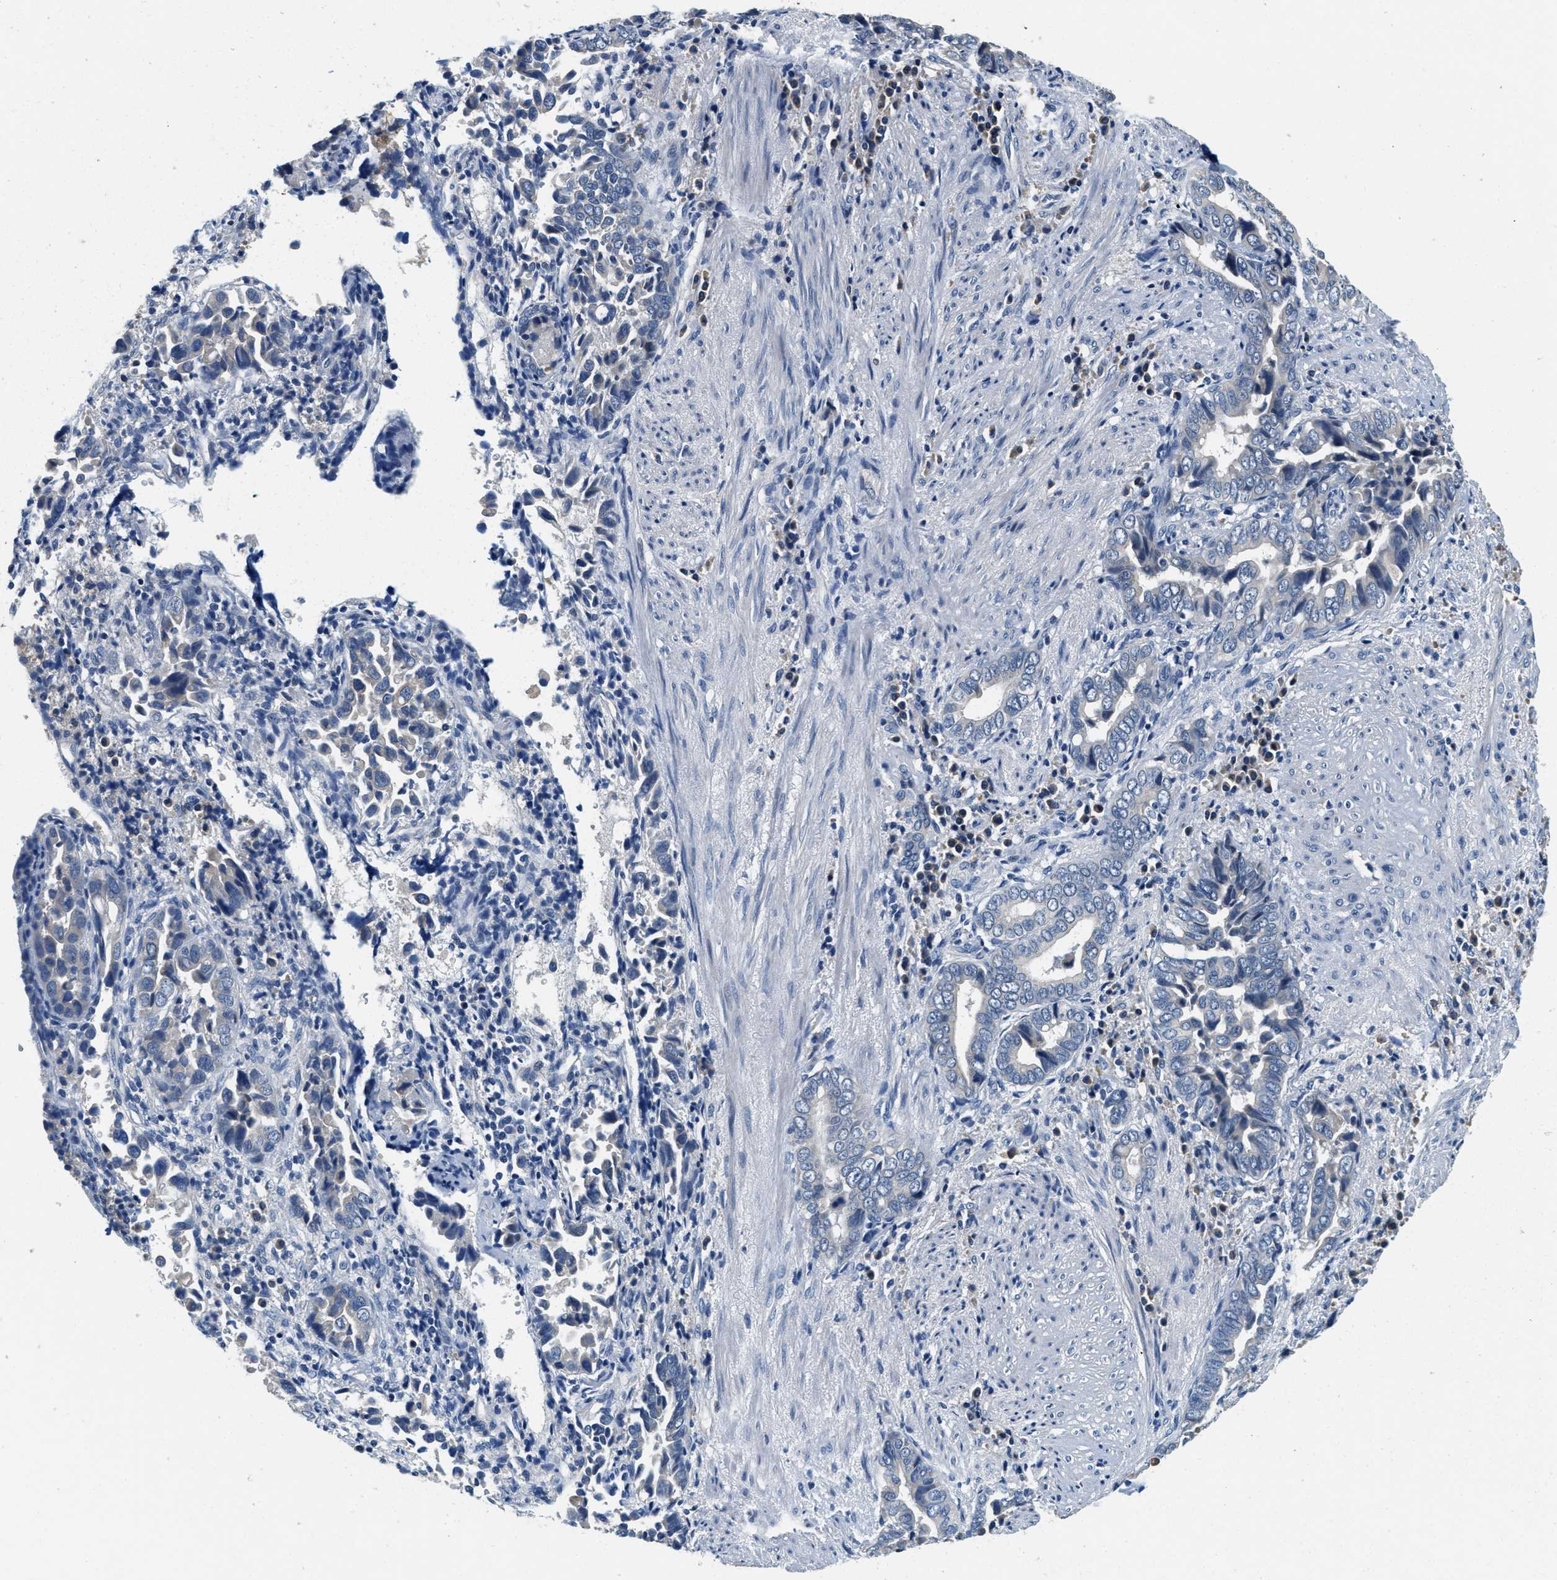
{"staining": {"intensity": "negative", "quantity": "none", "location": "none"}, "tissue": "liver cancer", "cell_type": "Tumor cells", "image_type": "cancer", "snomed": [{"axis": "morphology", "description": "Cholangiocarcinoma"}, {"axis": "topography", "description": "Liver"}], "caption": "A histopathology image of cholangiocarcinoma (liver) stained for a protein exhibits no brown staining in tumor cells.", "gene": "ALDH3A2", "patient": {"sex": "female", "age": 79}}